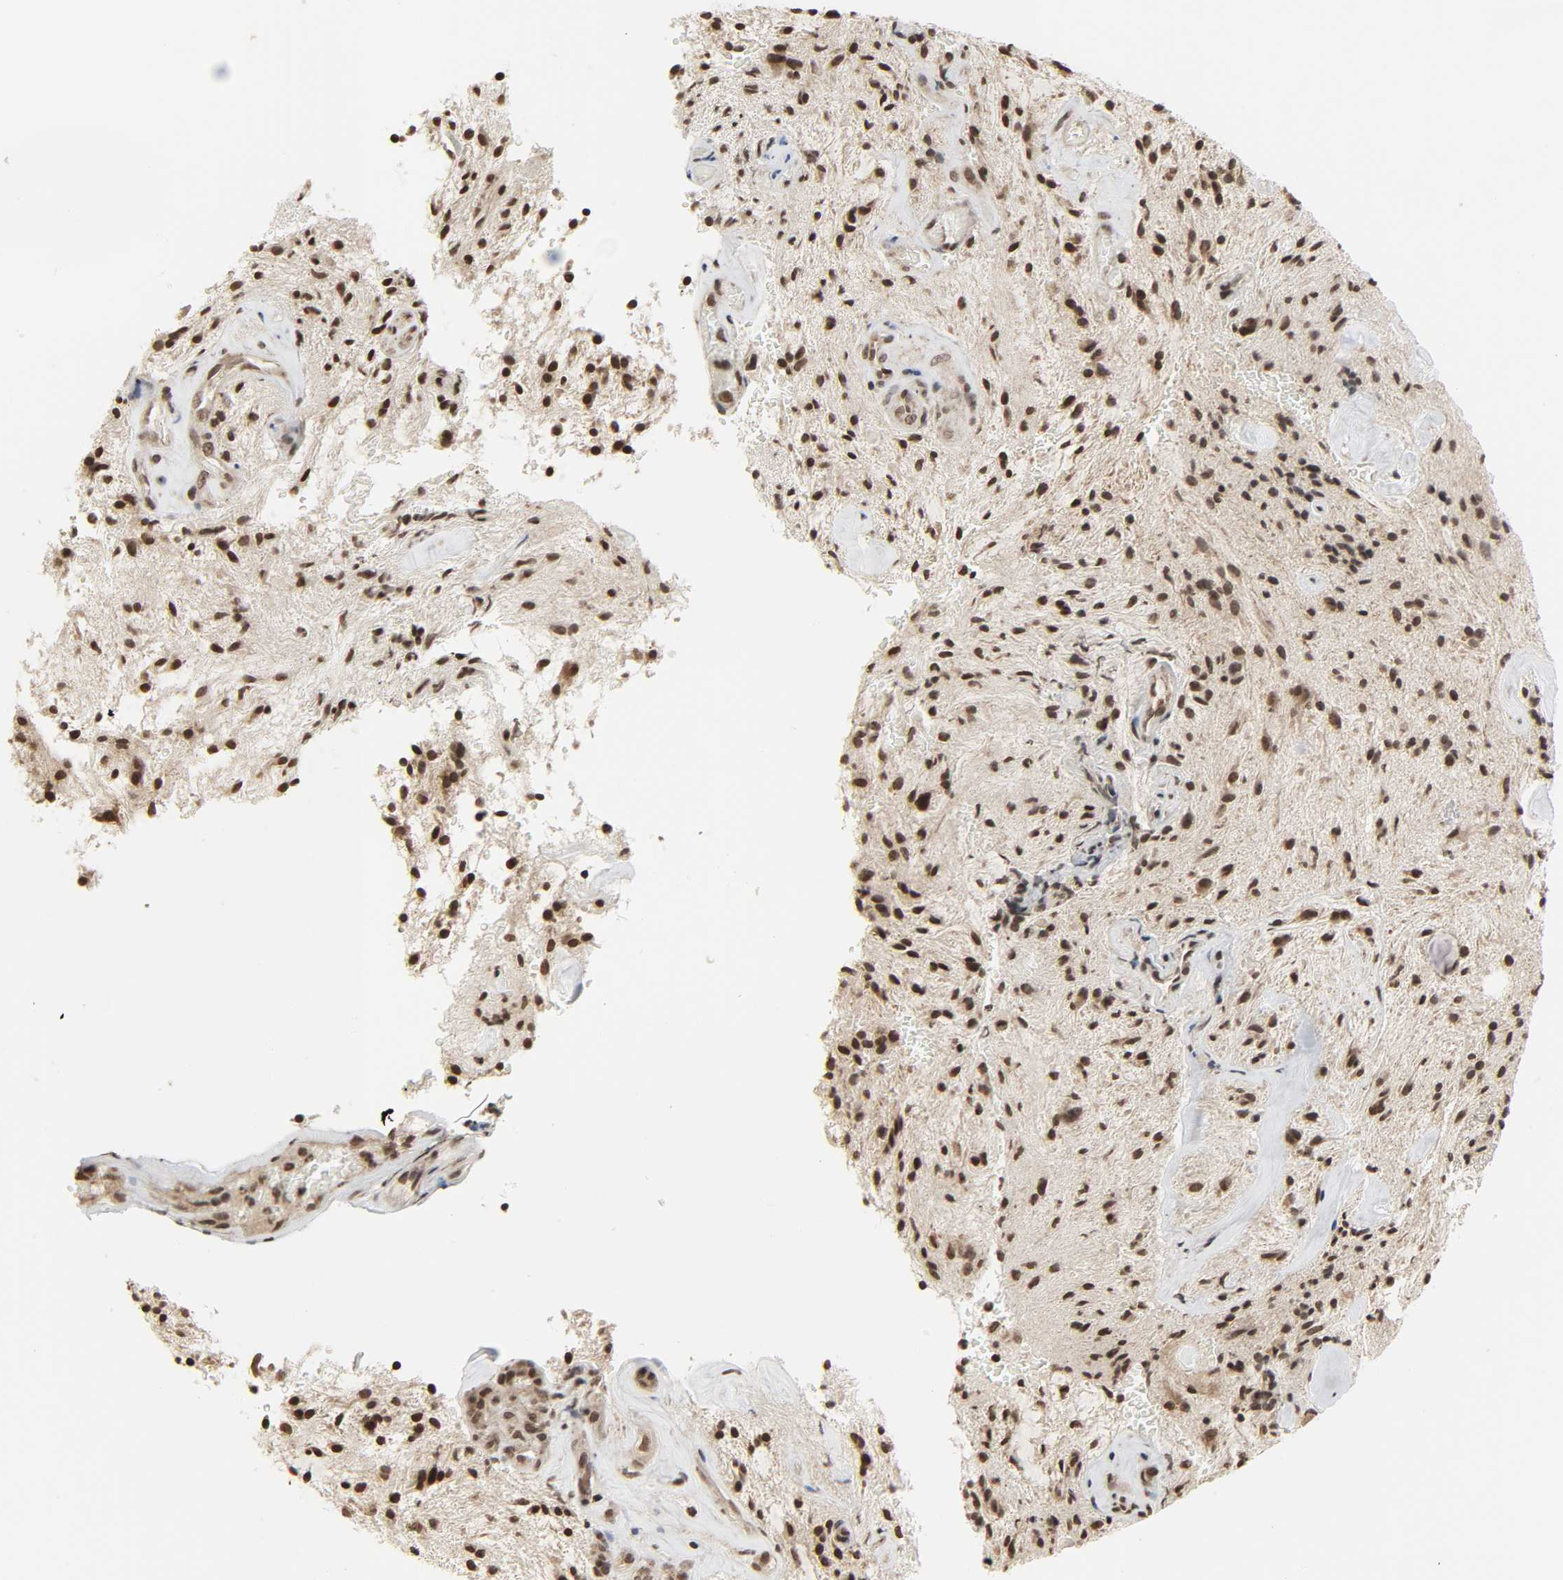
{"staining": {"intensity": "moderate", "quantity": ">75%", "location": "nuclear"}, "tissue": "glioma", "cell_type": "Tumor cells", "image_type": "cancer", "snomed": [{"axis": "morphology", "description": "Glioma, malignant, NOS"}, {"axis": "topography", "description": "Cerebellum"}], "caption": "A histopathology image showing moderate nuclear staining in approximately >75% of tumor cells in glioma, as visualized by brown immunohistochemical staining.", "gene": "XRCC1", "patient": {"sex": "female", "age": 10}}